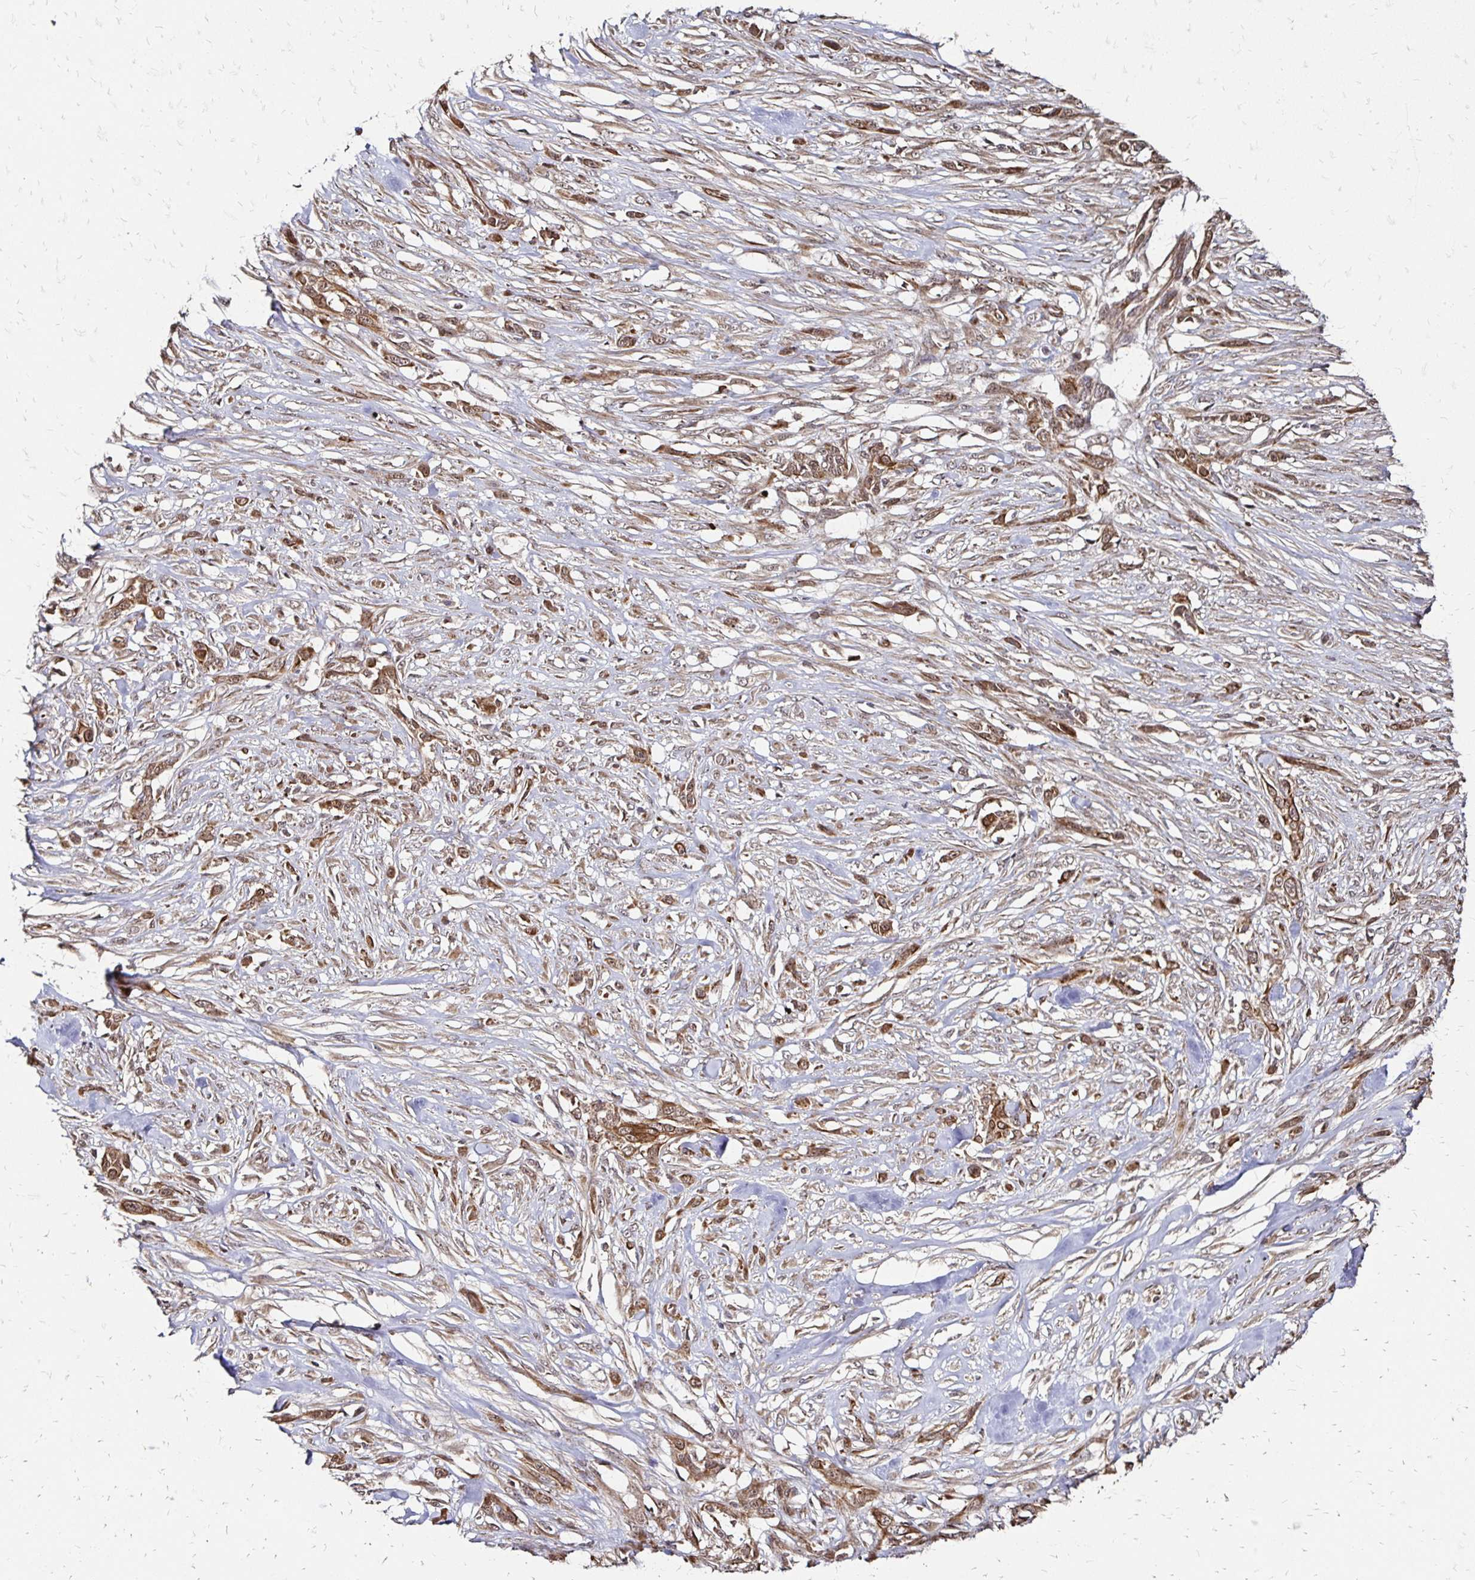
{"staining": {"intensity": "moderate", "quantity": ">75%", "location": "cytoplasmic/membranous"}, "tissue": "skin cancer", "cell_type": "Tumor cells", "image_type": "cancer", "snomed": [{"axis": "morphology", "description": "Squamous cell carcinoma, NOS"}, {"axis": "topography", "description": "Skin"}], "caption": "Immunohistochemical staining of skin cancer exhibits medium levels of moderate cytoplasmic/membranous staining in about >75% of tumor cells.", "gene": "ZW10", "patient": {"sex": "female", "age": 59}}